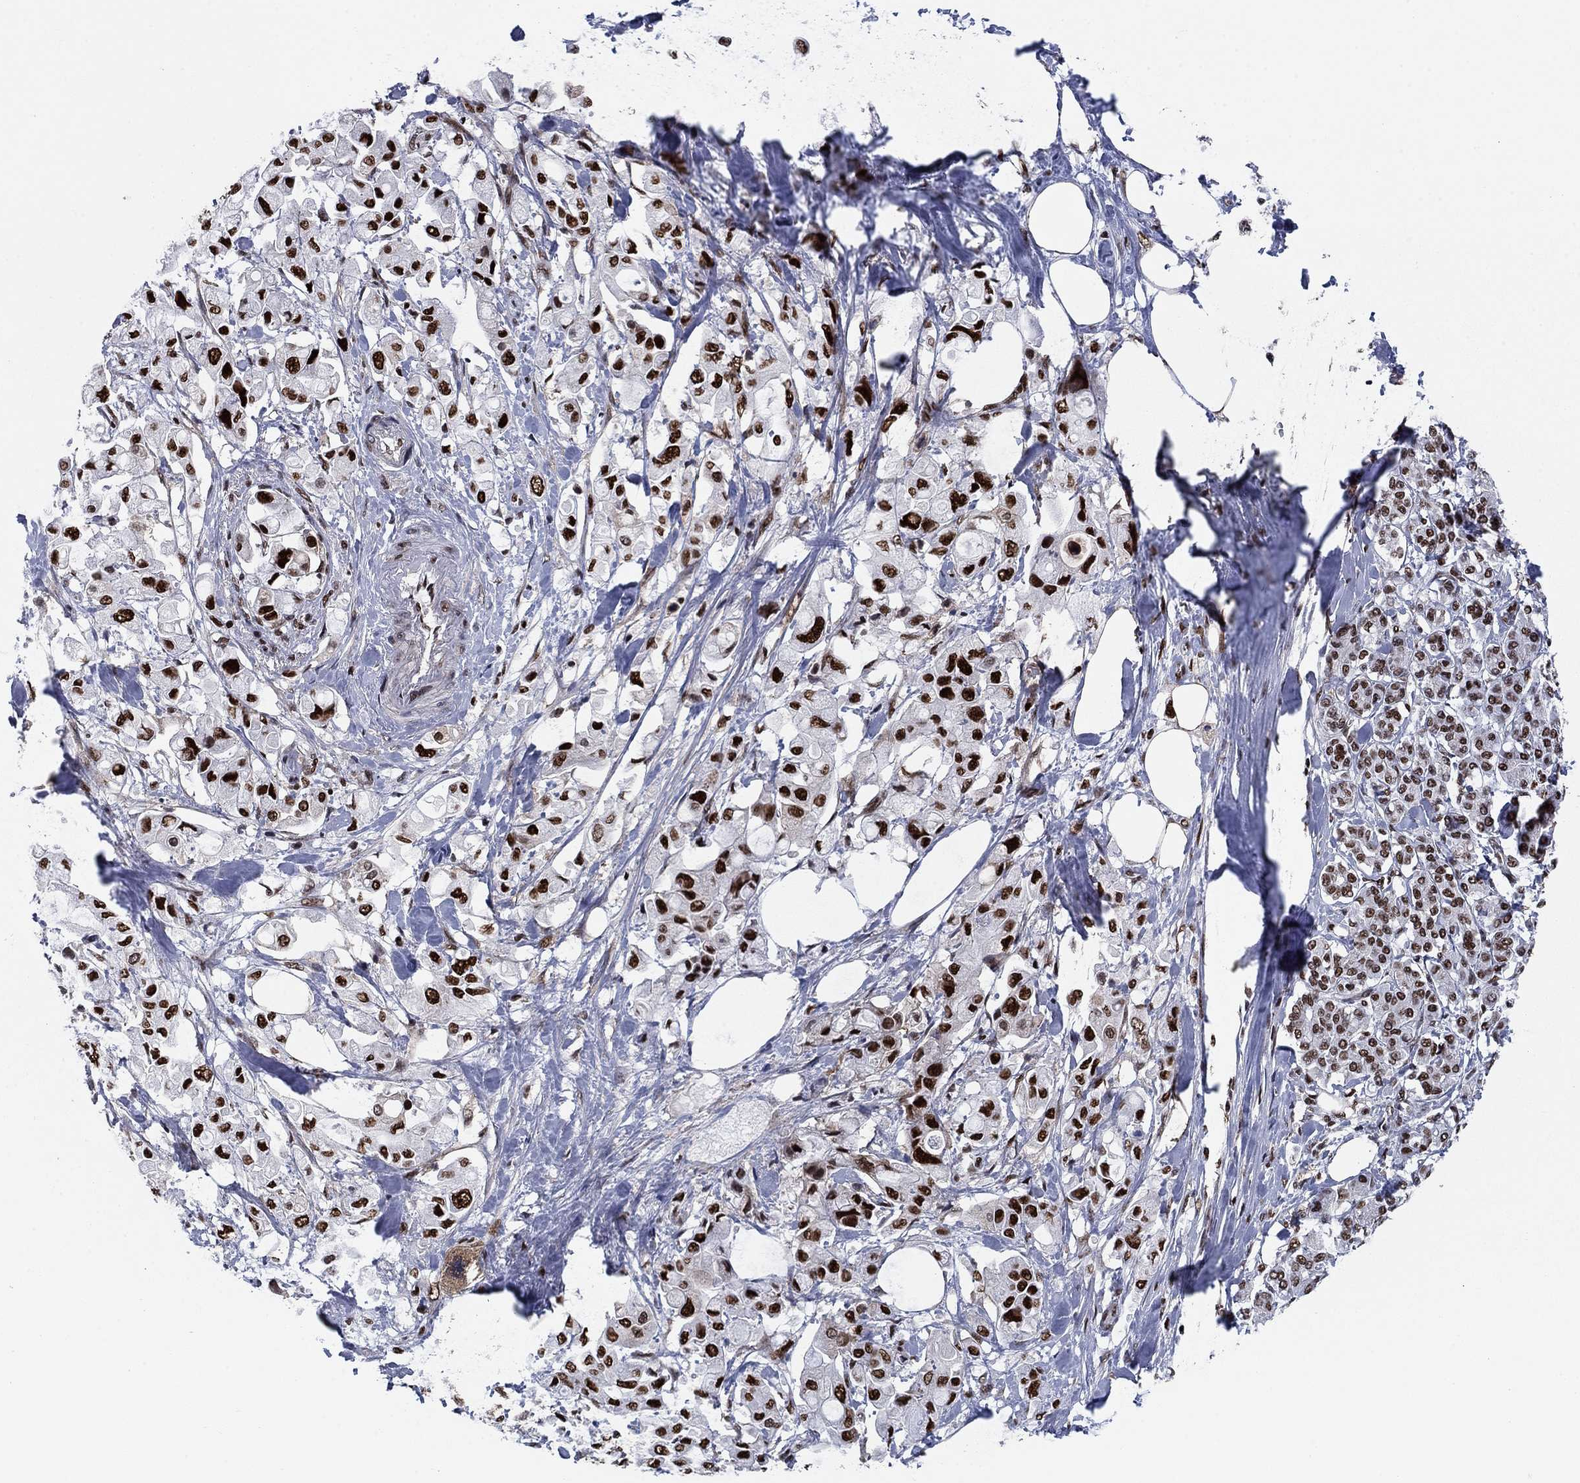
{"staining": {"intensity": "strong", "quantity": ">75%", "location": "nuclear"}, "tissue": "pancreatic cancer", "cell_type": "Tumor cells", "image_type": "cancer", "snomed": [{"axis": "morphology", "description": "Adenocarcinoma, NOS"}, {"axis": "topography", "description": "Pancreas"}], "caption": "Strong nuclear positivity is identified in approximately >75% of tumor cells in pancreatic cancer.", "gene": "RPRD1B", "patient": {"sex": "female", "age": 56}}